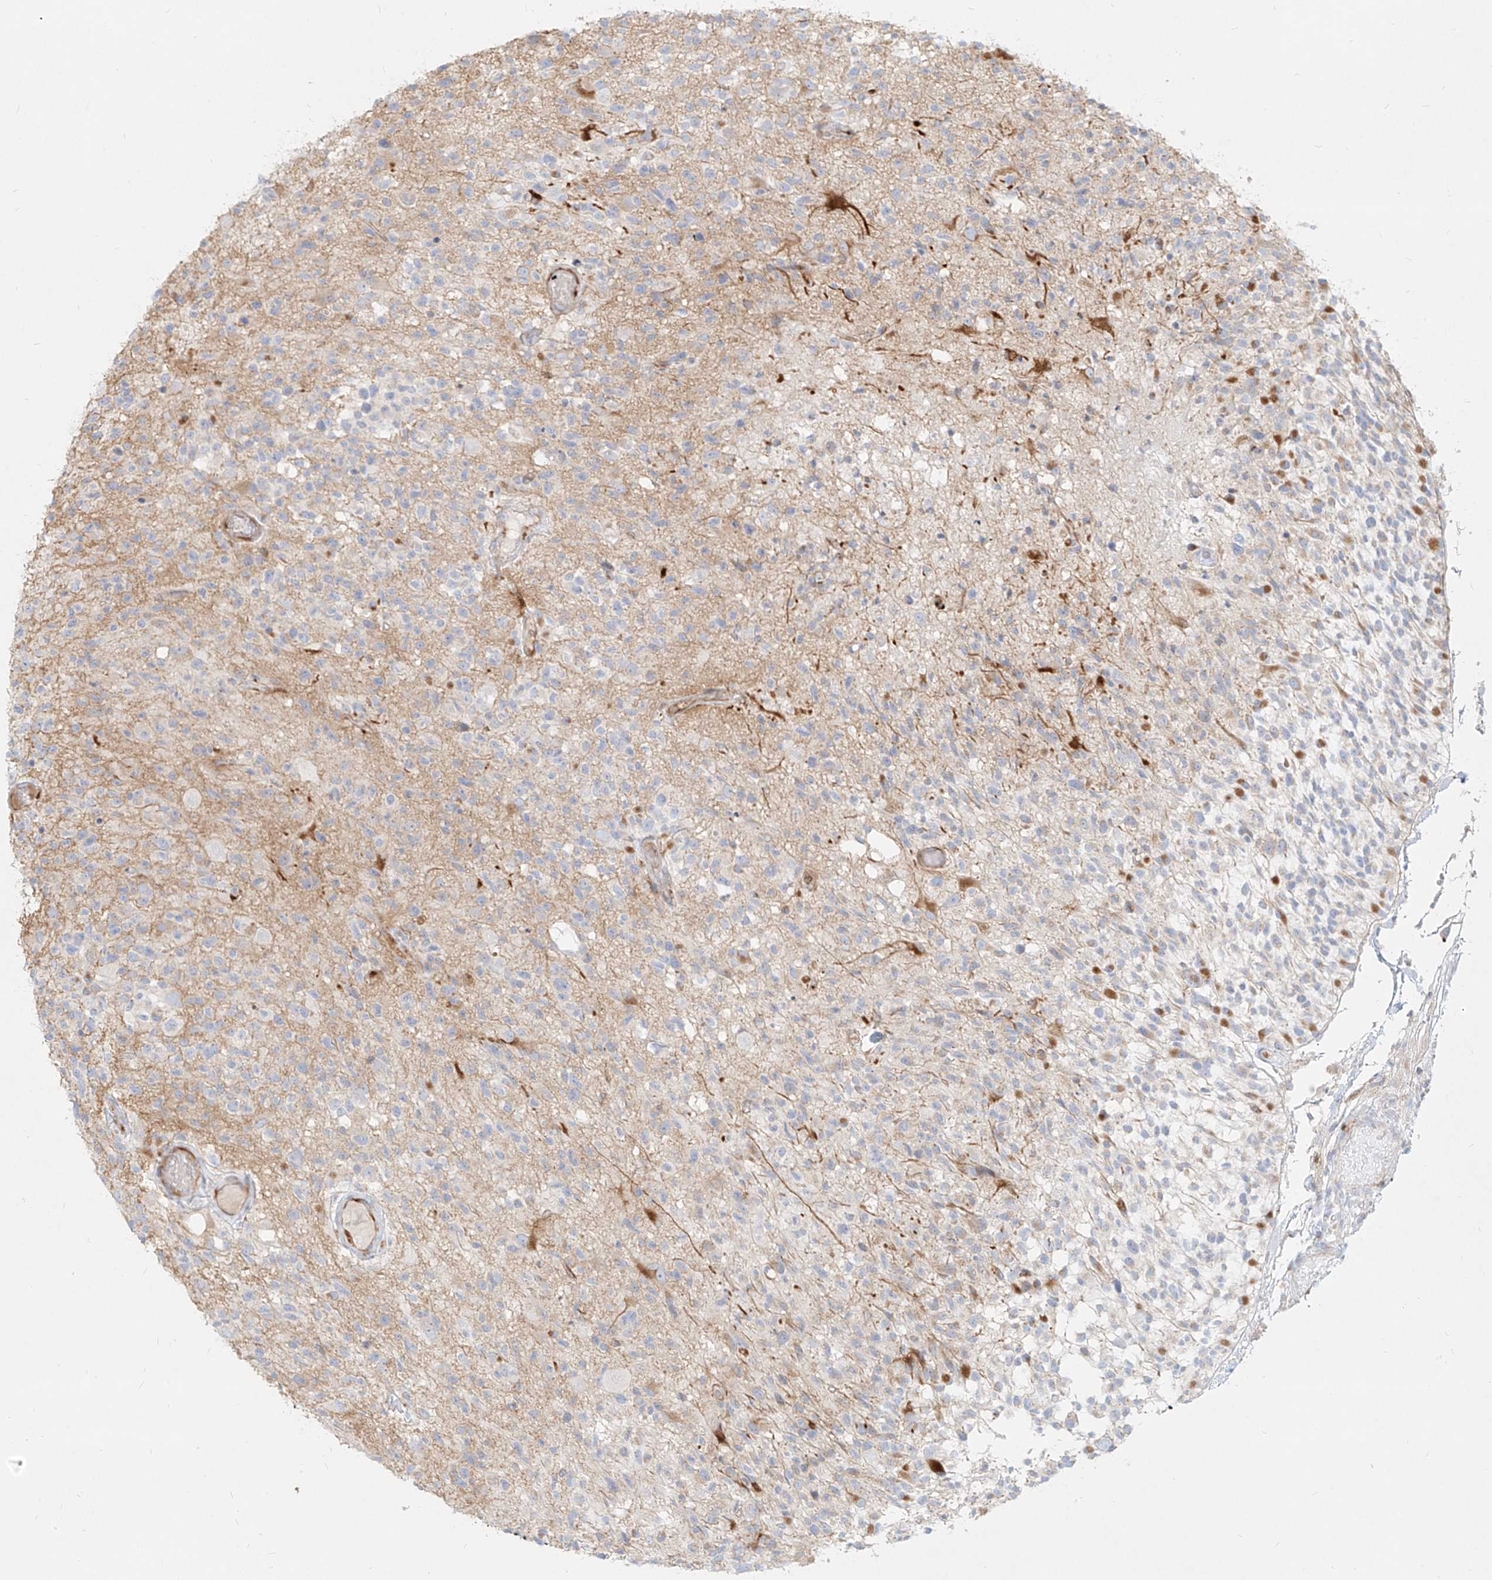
{"staining": {"intensity": "negative", "quantity": "none", "location": "none"}, "tissue": "glioma", "cell_type": "Tumor cells", "image_type": "cancer", "snomed": [{"axis": "morphology", "description": "Glioma, malignant, High grade"}, {"axis": "morphology", "description": "Glioblastoma, NOS"}, {"axis": "topography", "description": "Brain"}], "caption": "This is an immunohistochemistry photomicrograph of human high-grade glioma (malignant). There is no expression in tumor cells.", "gene": "MTX2", "patient": {"sex": "male", "age": 60}}